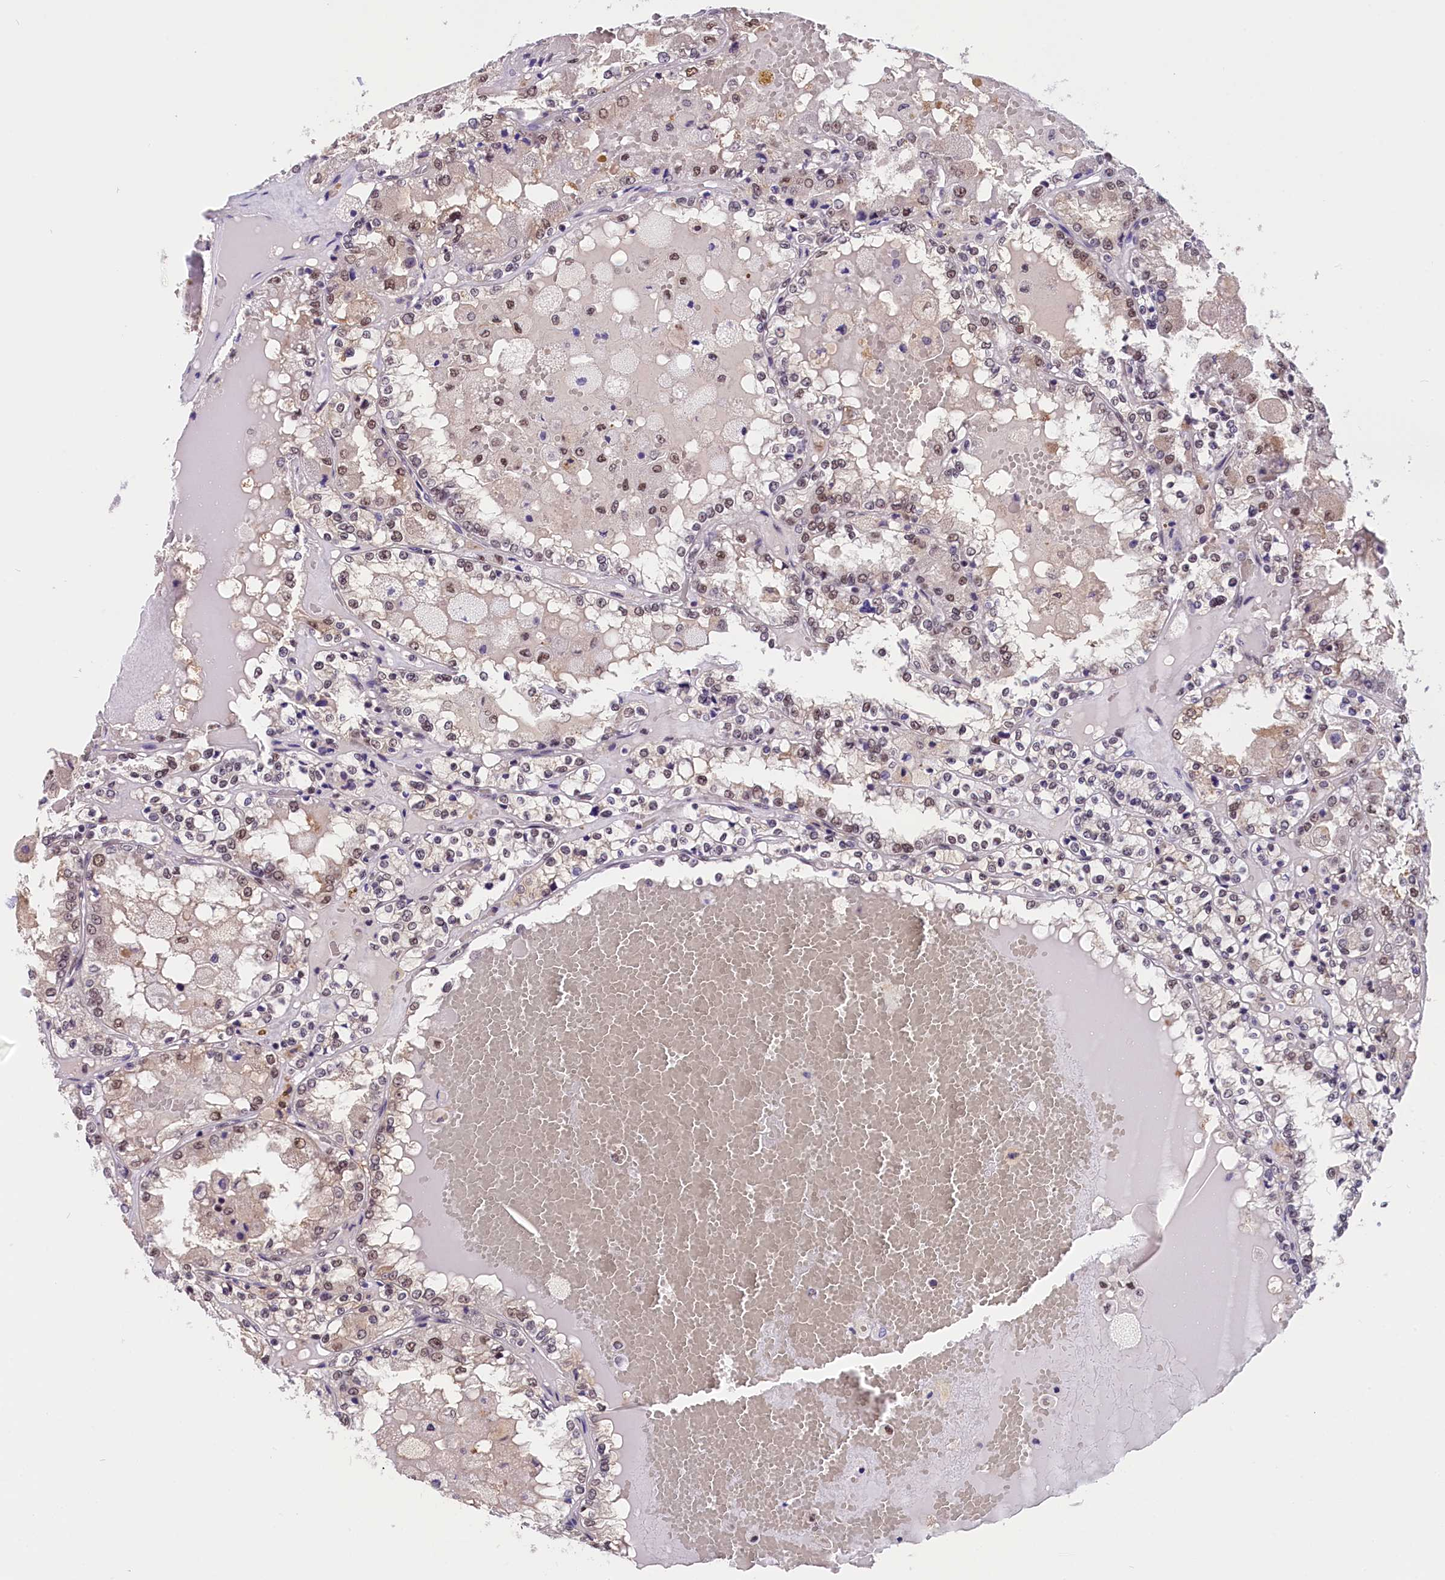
{"staining": {"intensity": "weak", "quantity": "25%-75%", "location": "nuclear"}, "tissue": "renal cancer", "cell_type": "Tumor cells", "image_type": "cancer", "snomed": [{"axis": "morphology", "description": "Adenocarcinoma, NOS"}, {"axis": "topography", "description": "Kidney"}], "caption": "Renal cancer (adenocarcinoma) was stained to show a protein in brown. There is low levels of weak nuclear staining in about 25%-75% of tumor cells.", "gene": "ZC3H4", "patient": {"sex": "female", "age": 56}}